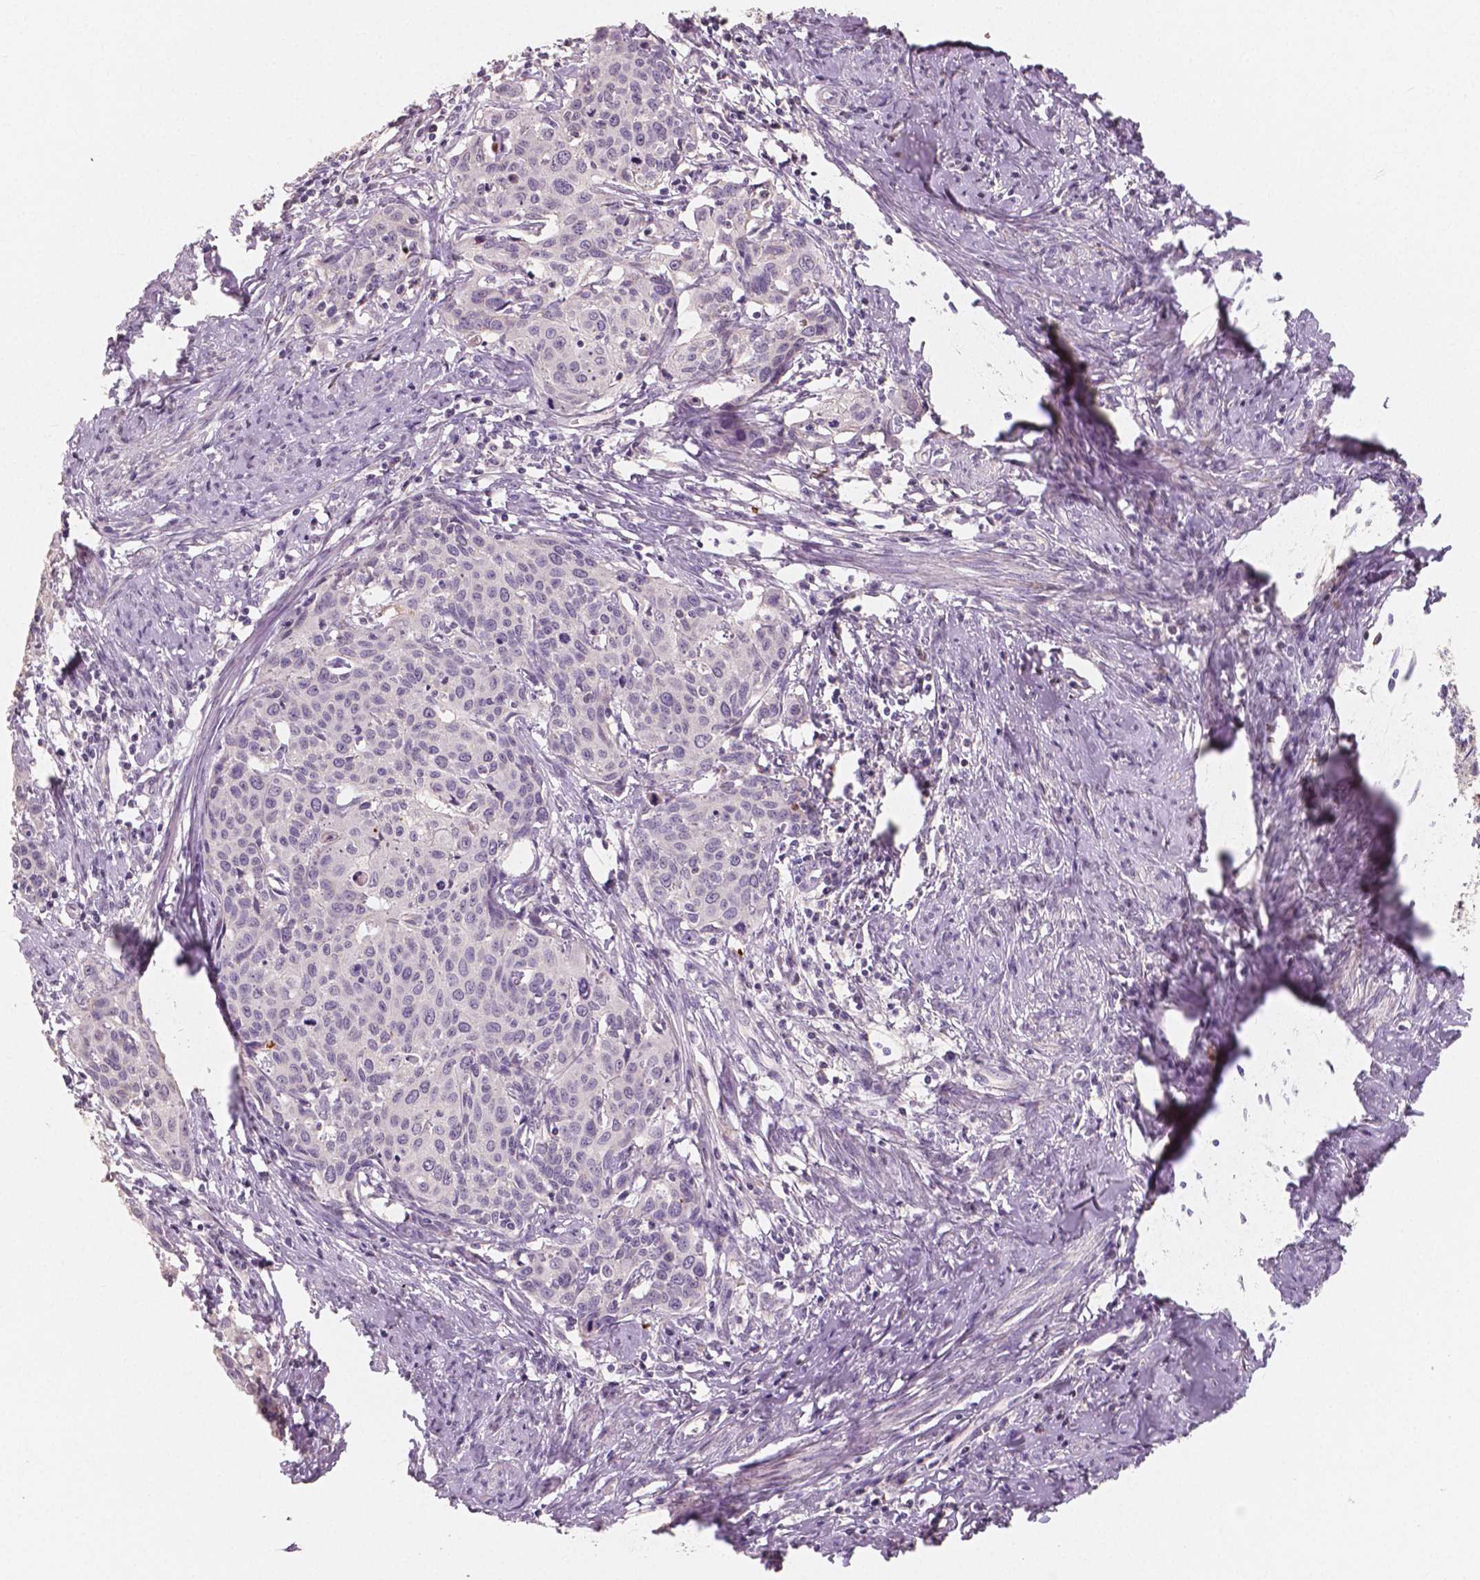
{"staining": {"intensity": "negative", "quantity": "none", "location": "none"}, "tissue": "cervical cancer", "cell_type": "Tumor cells", "image_type": "cancer", "snomed": [{"axis": "morphology", "description": "Squamous cell carcinoma, NOS"}, {"axis": "topography", "description": "Cervix"}], "caption": "A micrograph of human squamous cell carcinoma (cervical) is negative for staining in tumor cells. The staining was performed using DAB to visualize the protein expression in brown, while the nuclei were stained in blue with hematoxylin (Magnification: 20x).", "gene": "APOA4", "patient": {"sex": "female", "age": 62}}